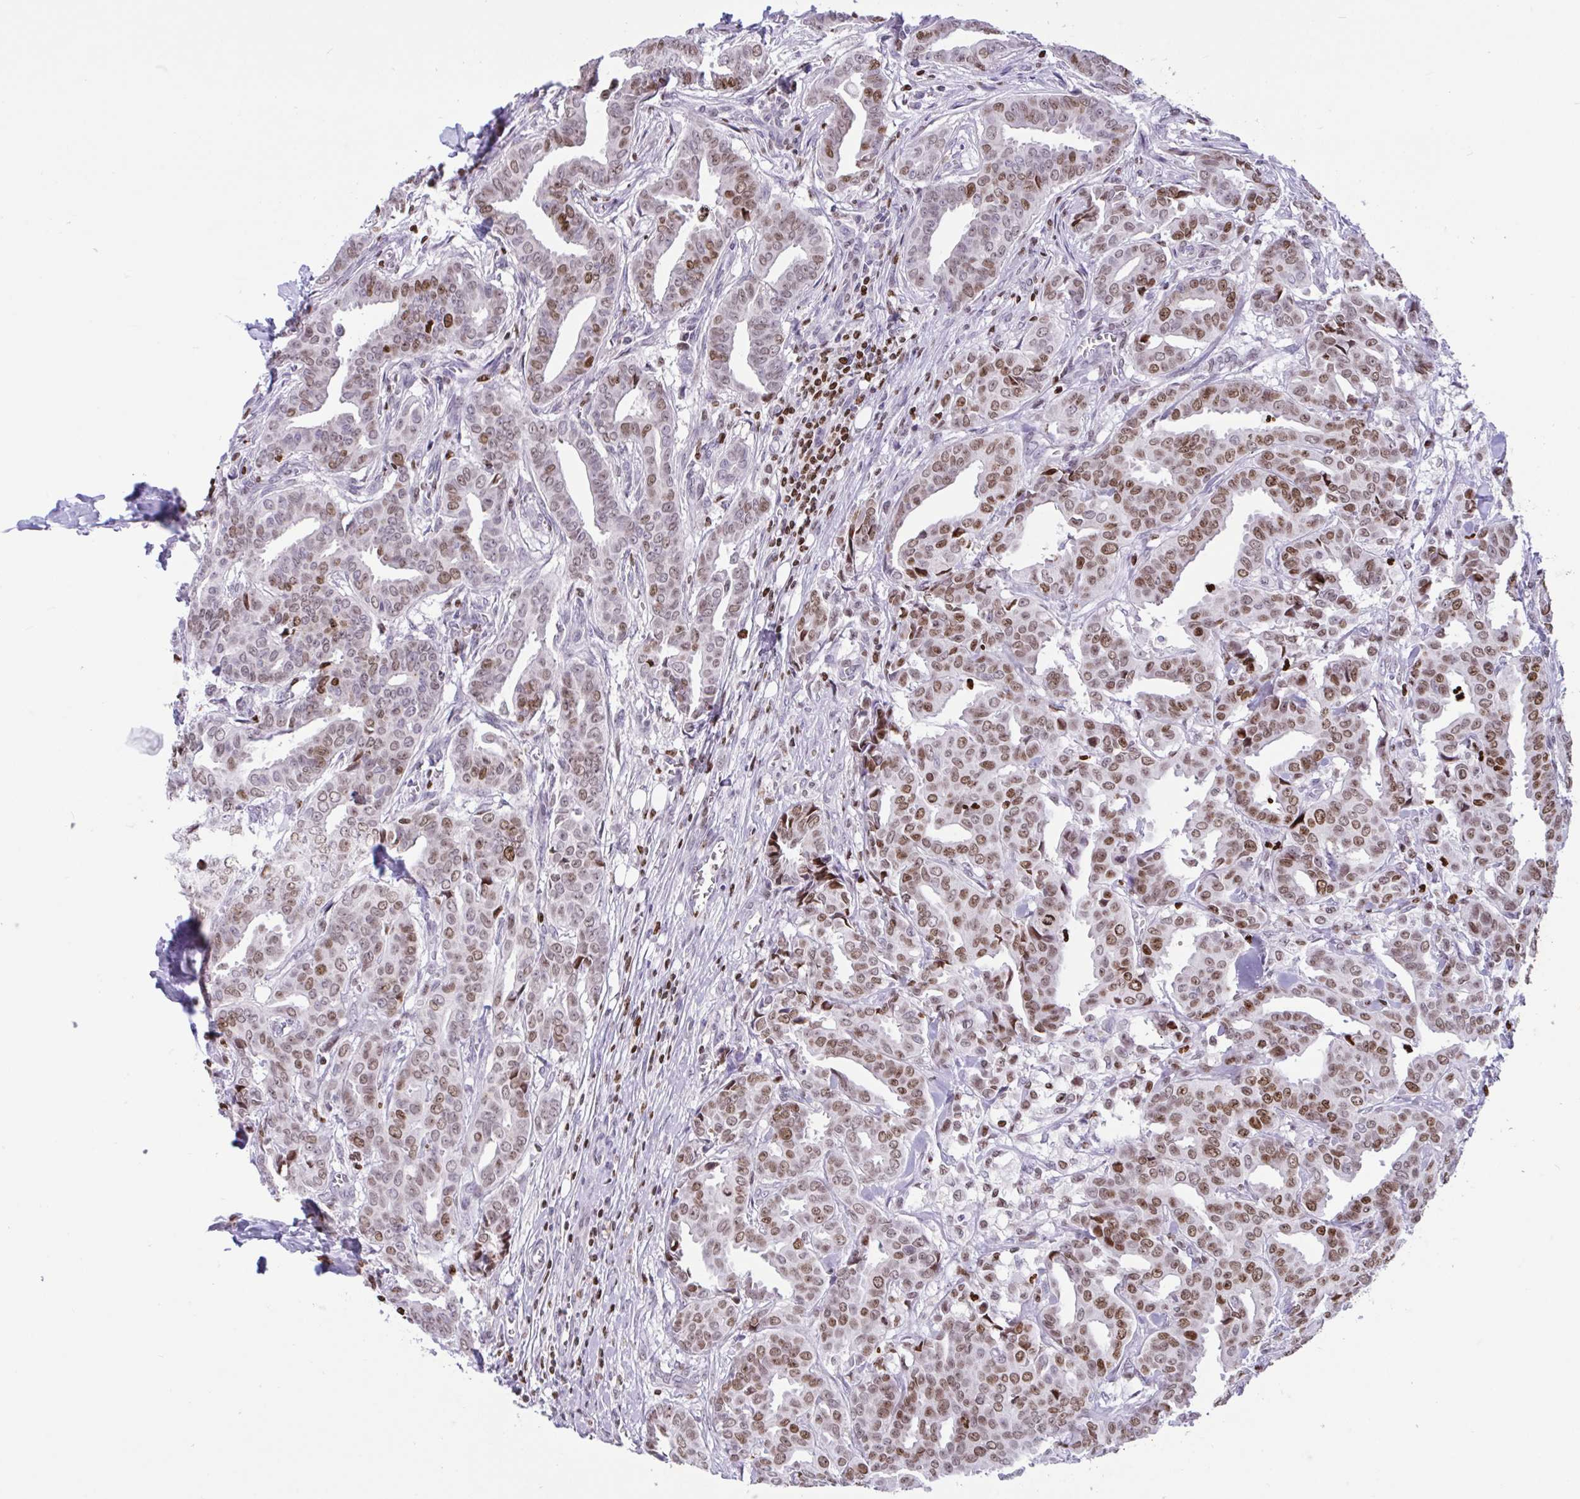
{"staining": {"intensity": "moderate", "quantity": "25%-75%", "location": "nuclear"}, "tissue": "breast cancer", "cell_type": "Tumor cells", "image_type": "cancer", "snomed": [{"axis": "morphology", "description": "Duct carcinoma"}, {"axis": "topography", "description": "Breast"}], "caption": "The immunohistochemical stain labels moderate nuclear staining in tumor cells of intraductal carcinoma (breast) tissue.", "gene": "HMGB2", "patient": {"sex": "female", "age": 45}}